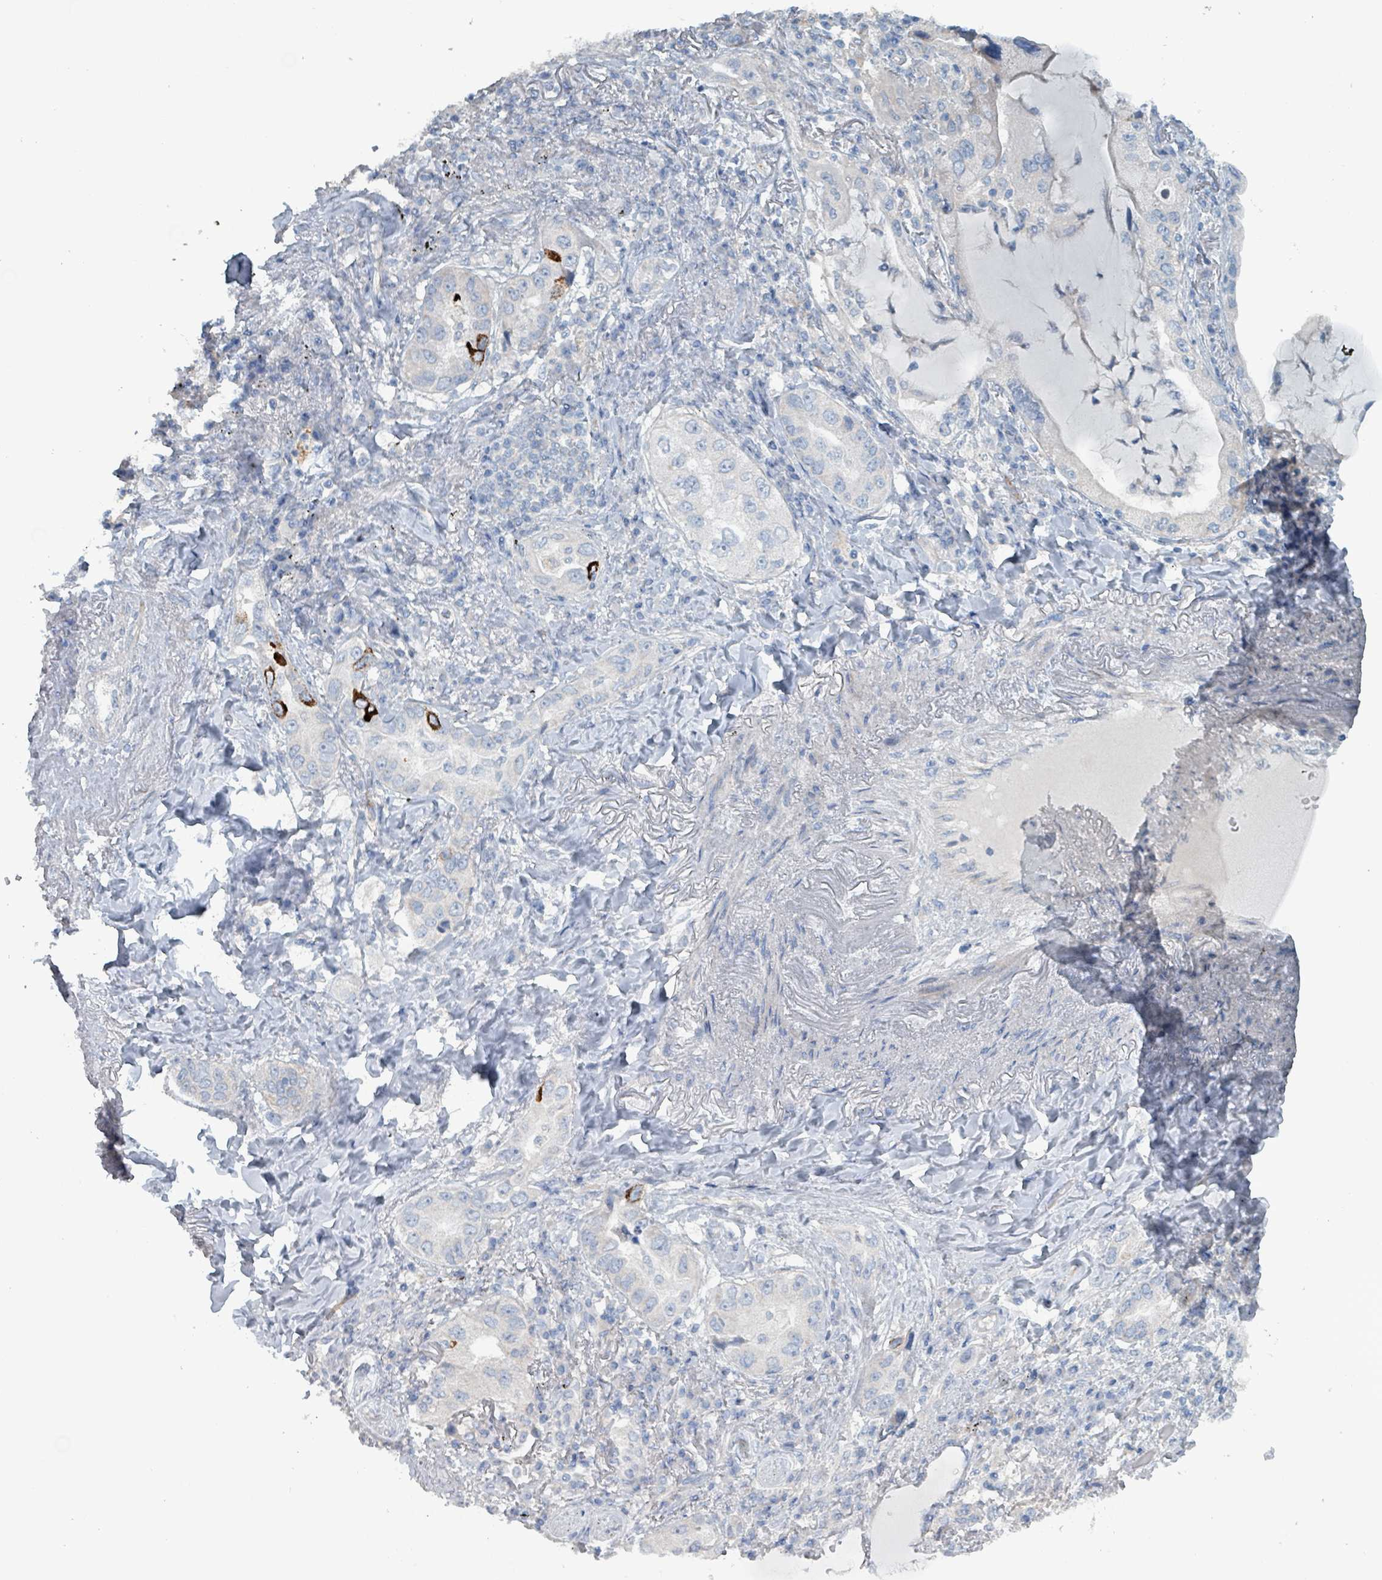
{"staining": {"intensity": "negative", "quantity": "none", "location": "none"}, "tissue": "lung cancer", "cell_type": "Tumor cells", "image_type": "cancer", "snomed": [{"axis": "morphology", "description": "Adenocarcinoma, NOS"}, {"axis": "topography", "description": "Lung"}], "caption": "Human lung adenocarcinoma stained for a protein using immunohistochemistry reveals no expression in tumor cells.", "gene": "TAAR5", "patient": {"sex": "female", "age": 69}}